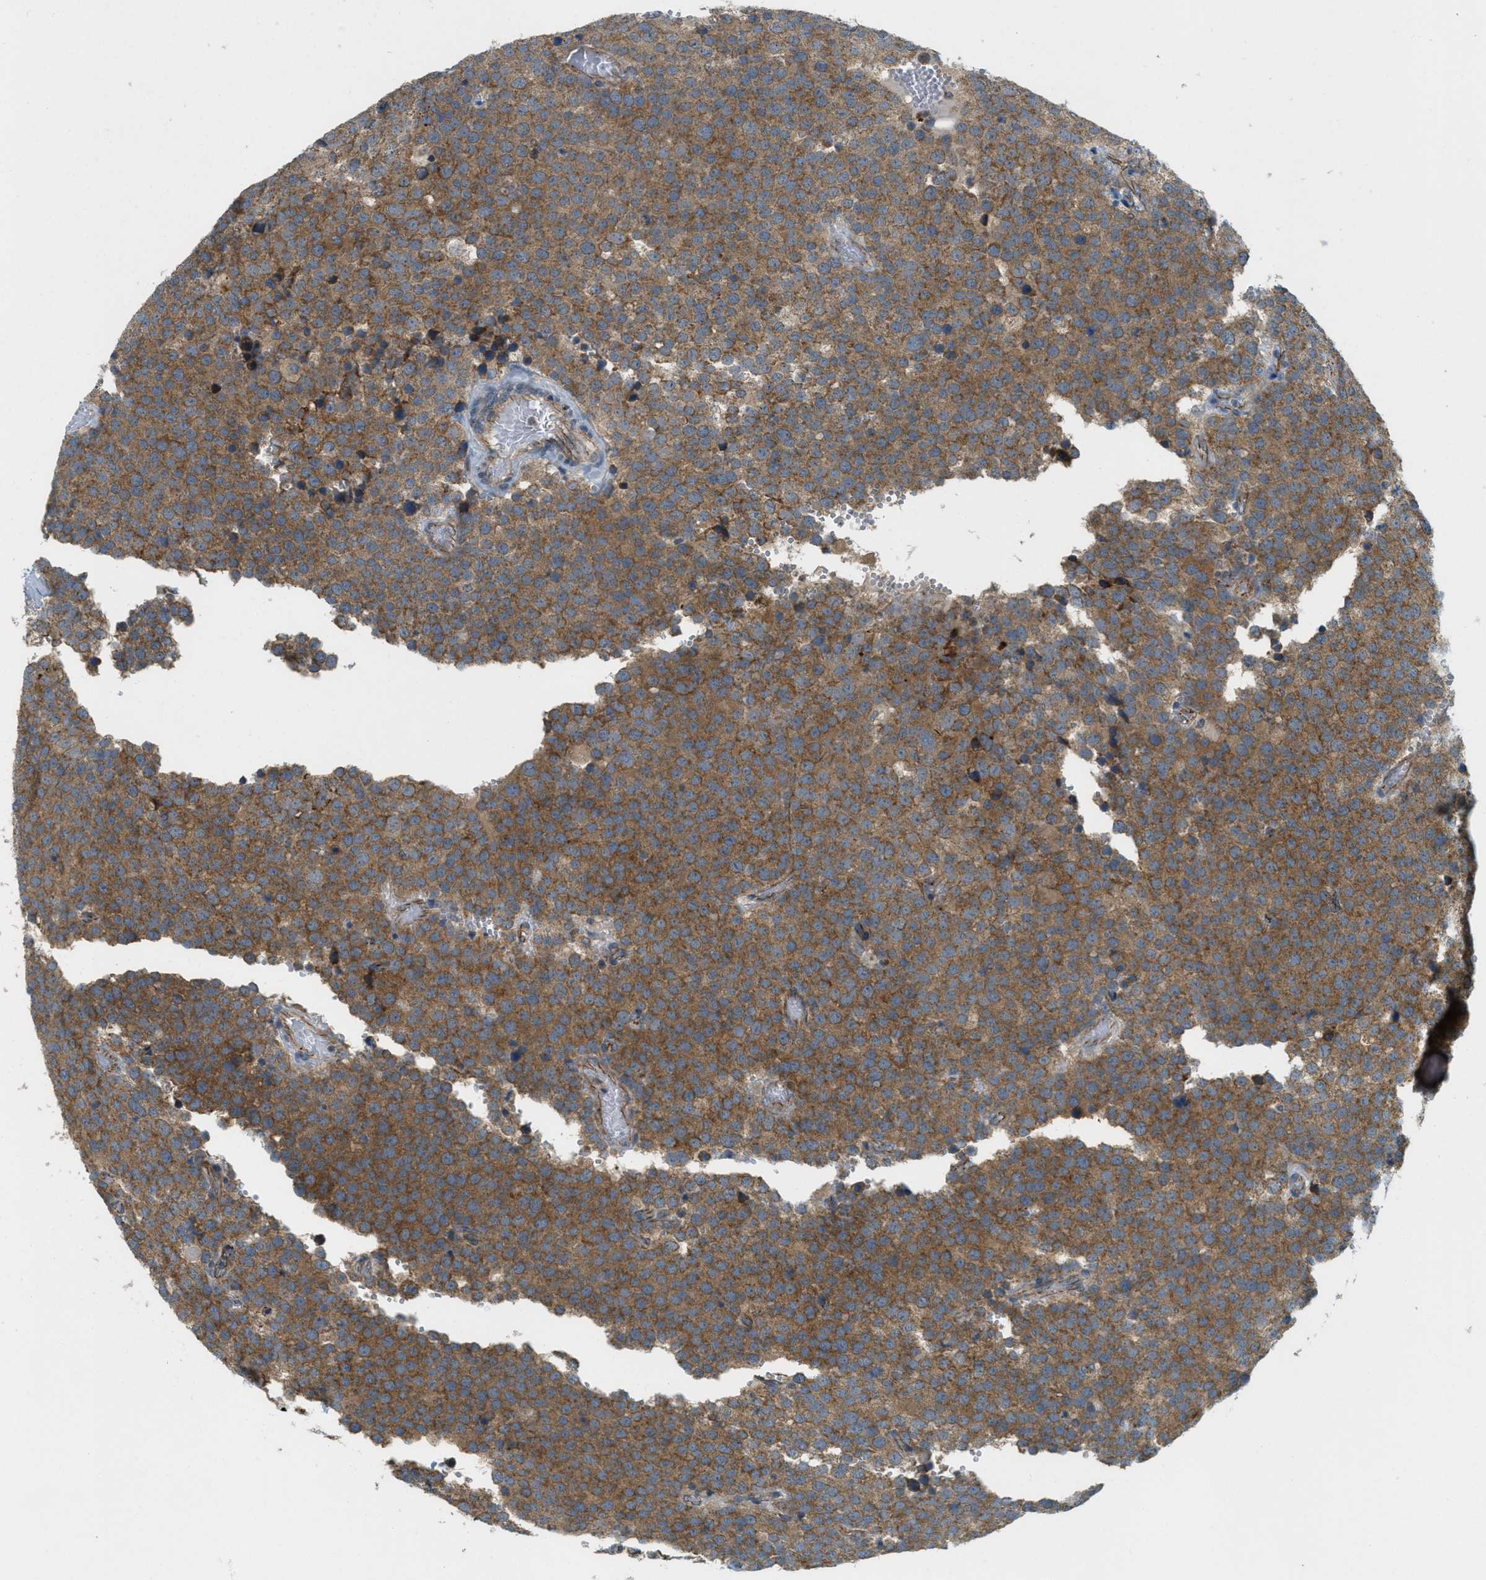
{"staining": {"intensity": "moderate", "quantity": ">75%", "location": "cytoplasmic/membranous"}, "tissue": "testis cancer", "cell_type": "Tumor cells", "image_type": "cancer", "snomed": [{"axis": "morphology", "description": "Normal tissue, NOS"}, {"axis": "morphology", "description": "Seminoma, NOS"}, {"axis": "topography", "description": "Testis"}], "caption": "Tumor cells demonstrate medium levels of moderate cytoplasmic/membranous staining in about >75% of cells in human testis cancer (seminoma).", "gene": "JCAD", "patient": {"sex": "male", "age": 71}}